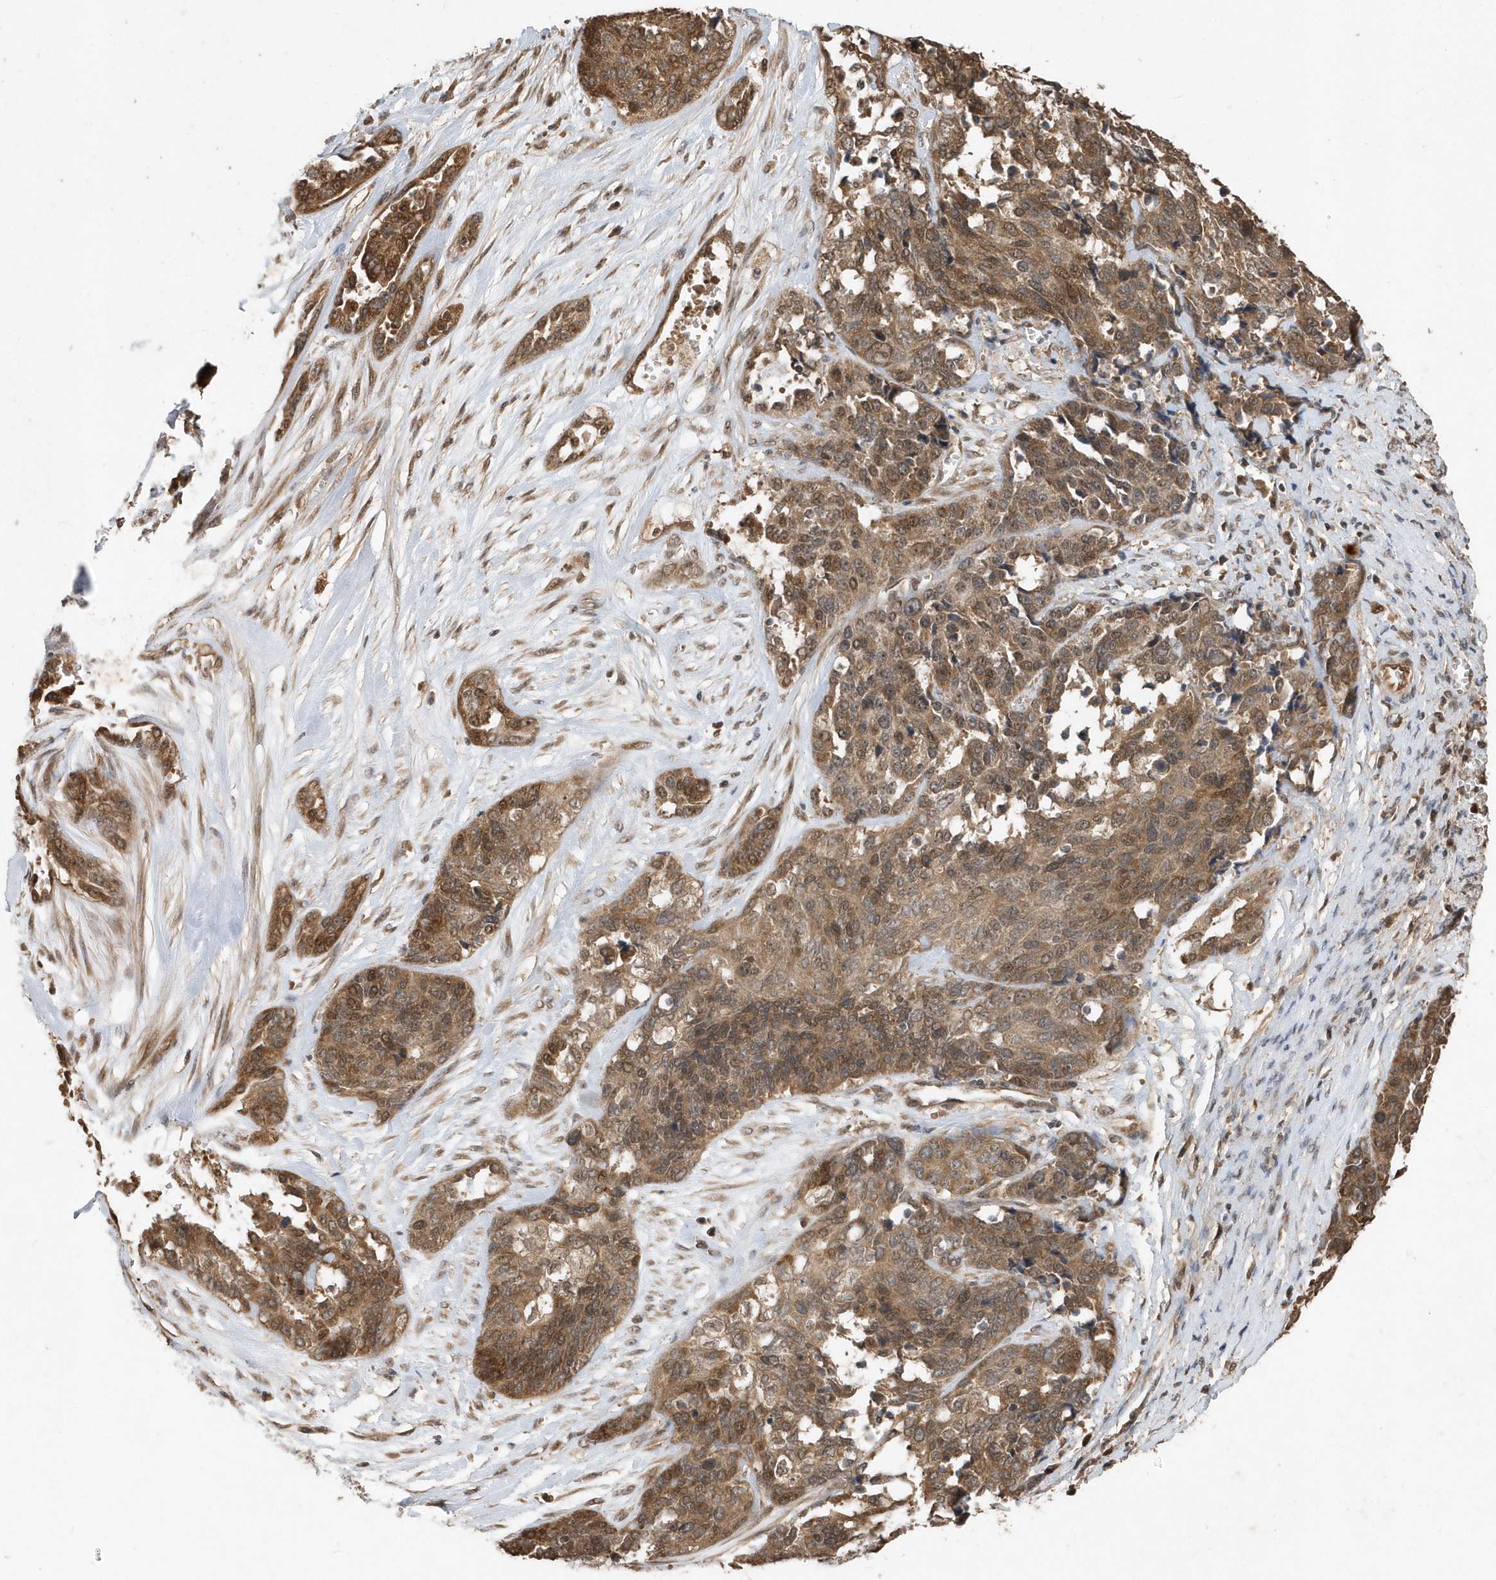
{"staining": {"intensity": "moderate", "quantity": ">75%", "location": "cytoplasmic/membranous"}, "tissue": "ovarian cancer", "cell_type": "Tumor cells", "image_type": "cancer", "snomed": [{"axis": "morphology", "description": "Cystadenocarcinoma, serous, NOS"}, {"axis": "topography", "description": "Ovary"}], "caption": "Tumor cells display moderate cytoplasmic/membranous staining in approximately >75% of cells in ovarian cancer (serous cystadenocarcinoma). Nuclei are stained in blue.", "gene": "WASHC5", "patient": {"sex": "female", "age": 44}}